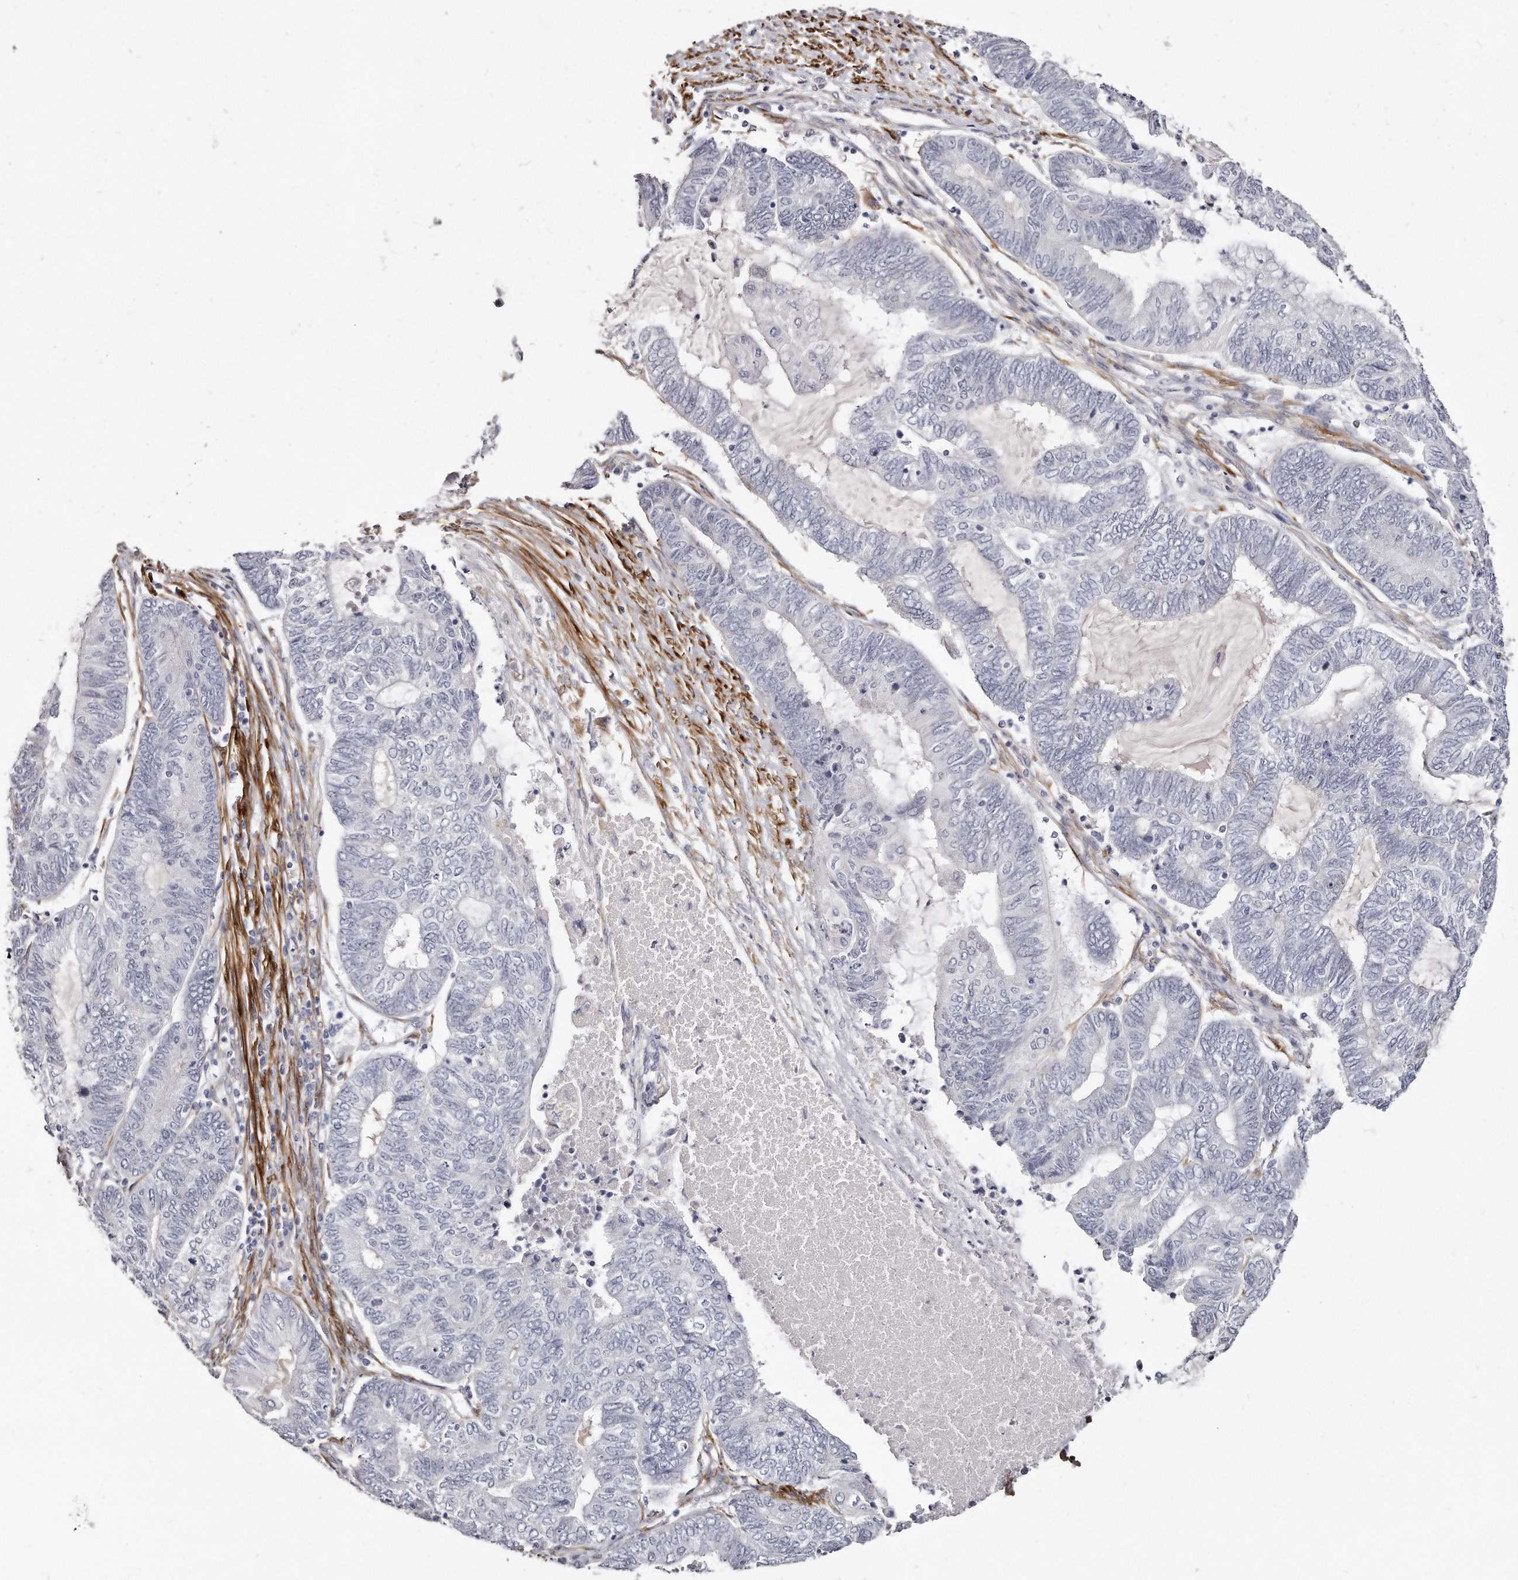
{"staining": {"intensity": "negative", "quantity": "none", "location": "none"}, "tissue": "endometrial cancer", "cell_type": "Tumor cells", "image_type": "cancer", "snomed": [{"axis": "morphology", "description": "Adenocarcinoma, NOS"}, {"axis": "topography", "description": "Uterus"}, {"axis": "topography", "description": "Endometrium"}], "caption": "There is no significant positivity in tumor cells of endometrial cancer.", "gene": "LMOD1", "patient": {"sex": "female", "age": 70}}